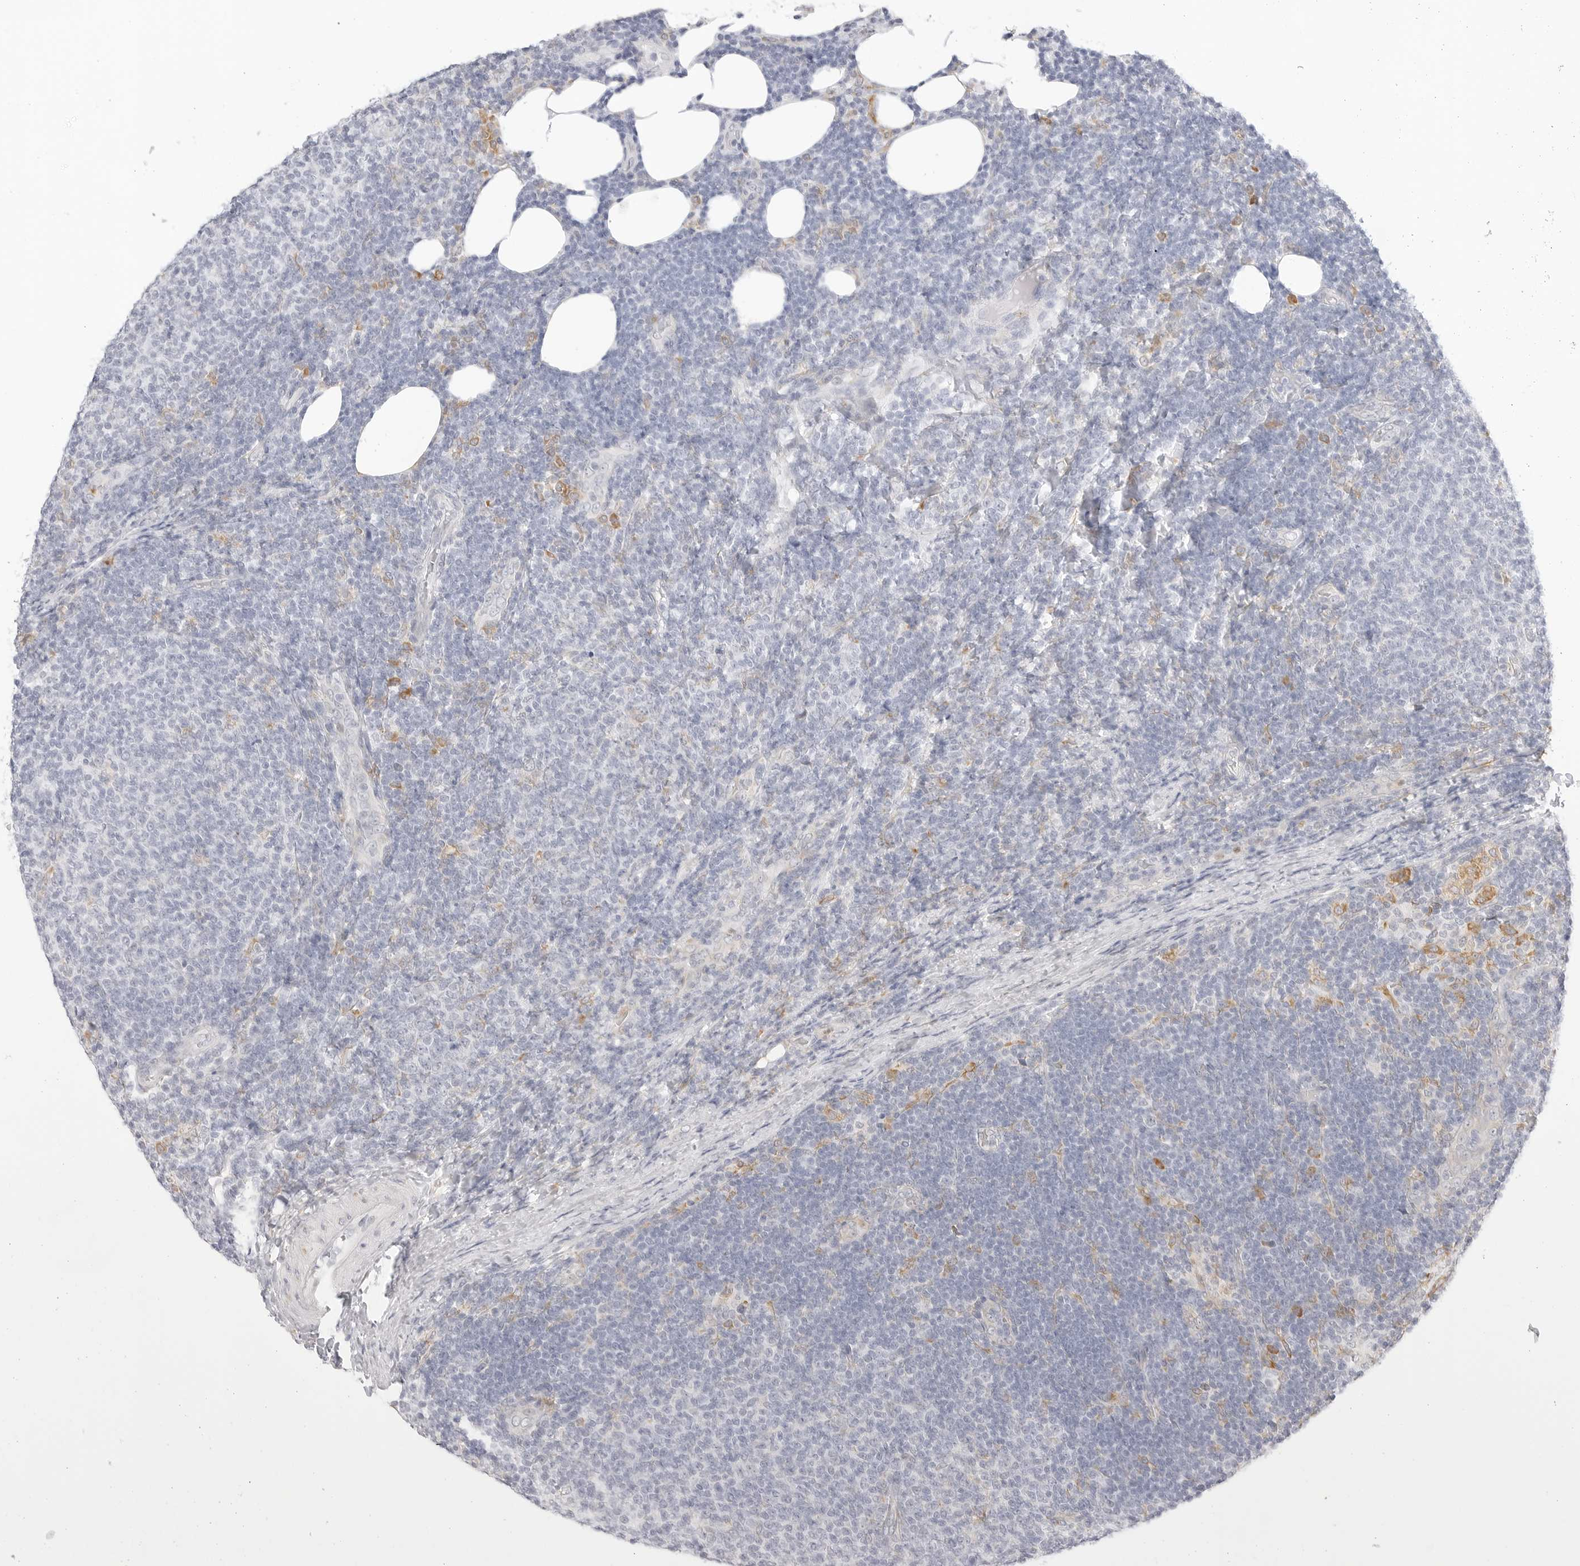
{"staining": {"intensity": "negative", "quantity": "none", "location": "none"}, "tissue": "lymphoma", "cell_type": "Tumor cells", "image_type": "cancer", "snomed": [{"axis": "morphology", "description": "Malignant lymphoma, non-Hodgkin's type, Low grade"}, {"axis": "topography", "description": "Lymph node"}], "caption": "IHC image of neoplastic tissue: human malignant lymphoma, non-Hodgkin's type (low-grade) stained with DAB (3,3'-diaminobenzidine) reveals no significant protein positivity in tumor cells. (Immunohistochemistry (ihc), brightfield microscopy, high magnification).", "gene": "THEM4", "patient": {"sex": "male", "age": 66}}